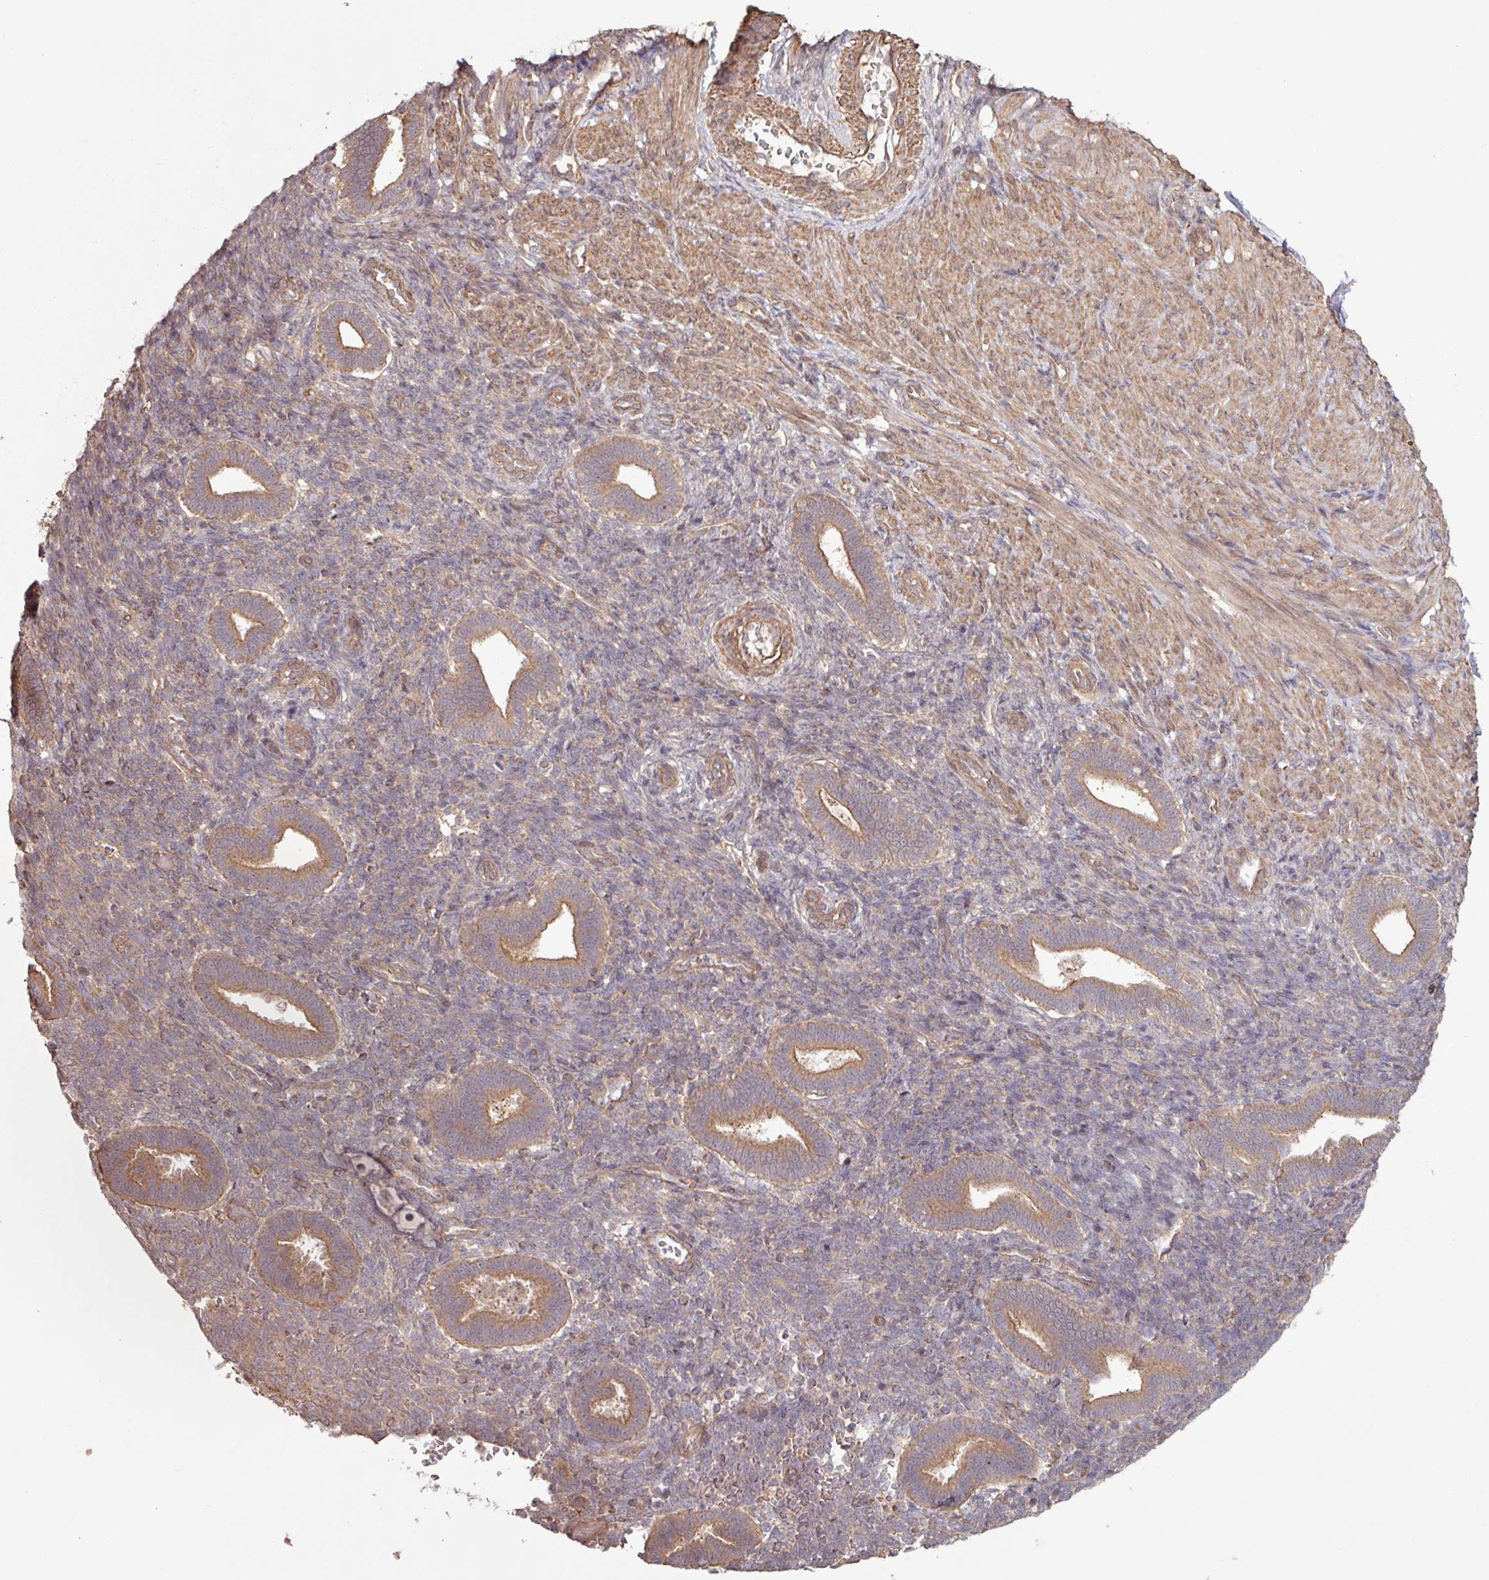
{"staining": {"intensity": "moderate", "quantity": "25%-75%", "location": "cytoplasmic/membranous"}, "tissue": "endometrium", "cell_type": "Cells in endometrial stroma", "image_type": "normal", "snomed": [{"axis": "morphology", "description": "Normal tissue, NOS"}, {"axis": "topography", "description": "Endometrium"}], "caption": "Immunohistochemistry (IHC) of normal human endometrium shows medium levels of moderate cytoplasmic/membranous staining in about 25%-75% of cells in endometrial stroma.", "gene": "TRABD2A", "patient": {"sex": "female", "age": 34}}